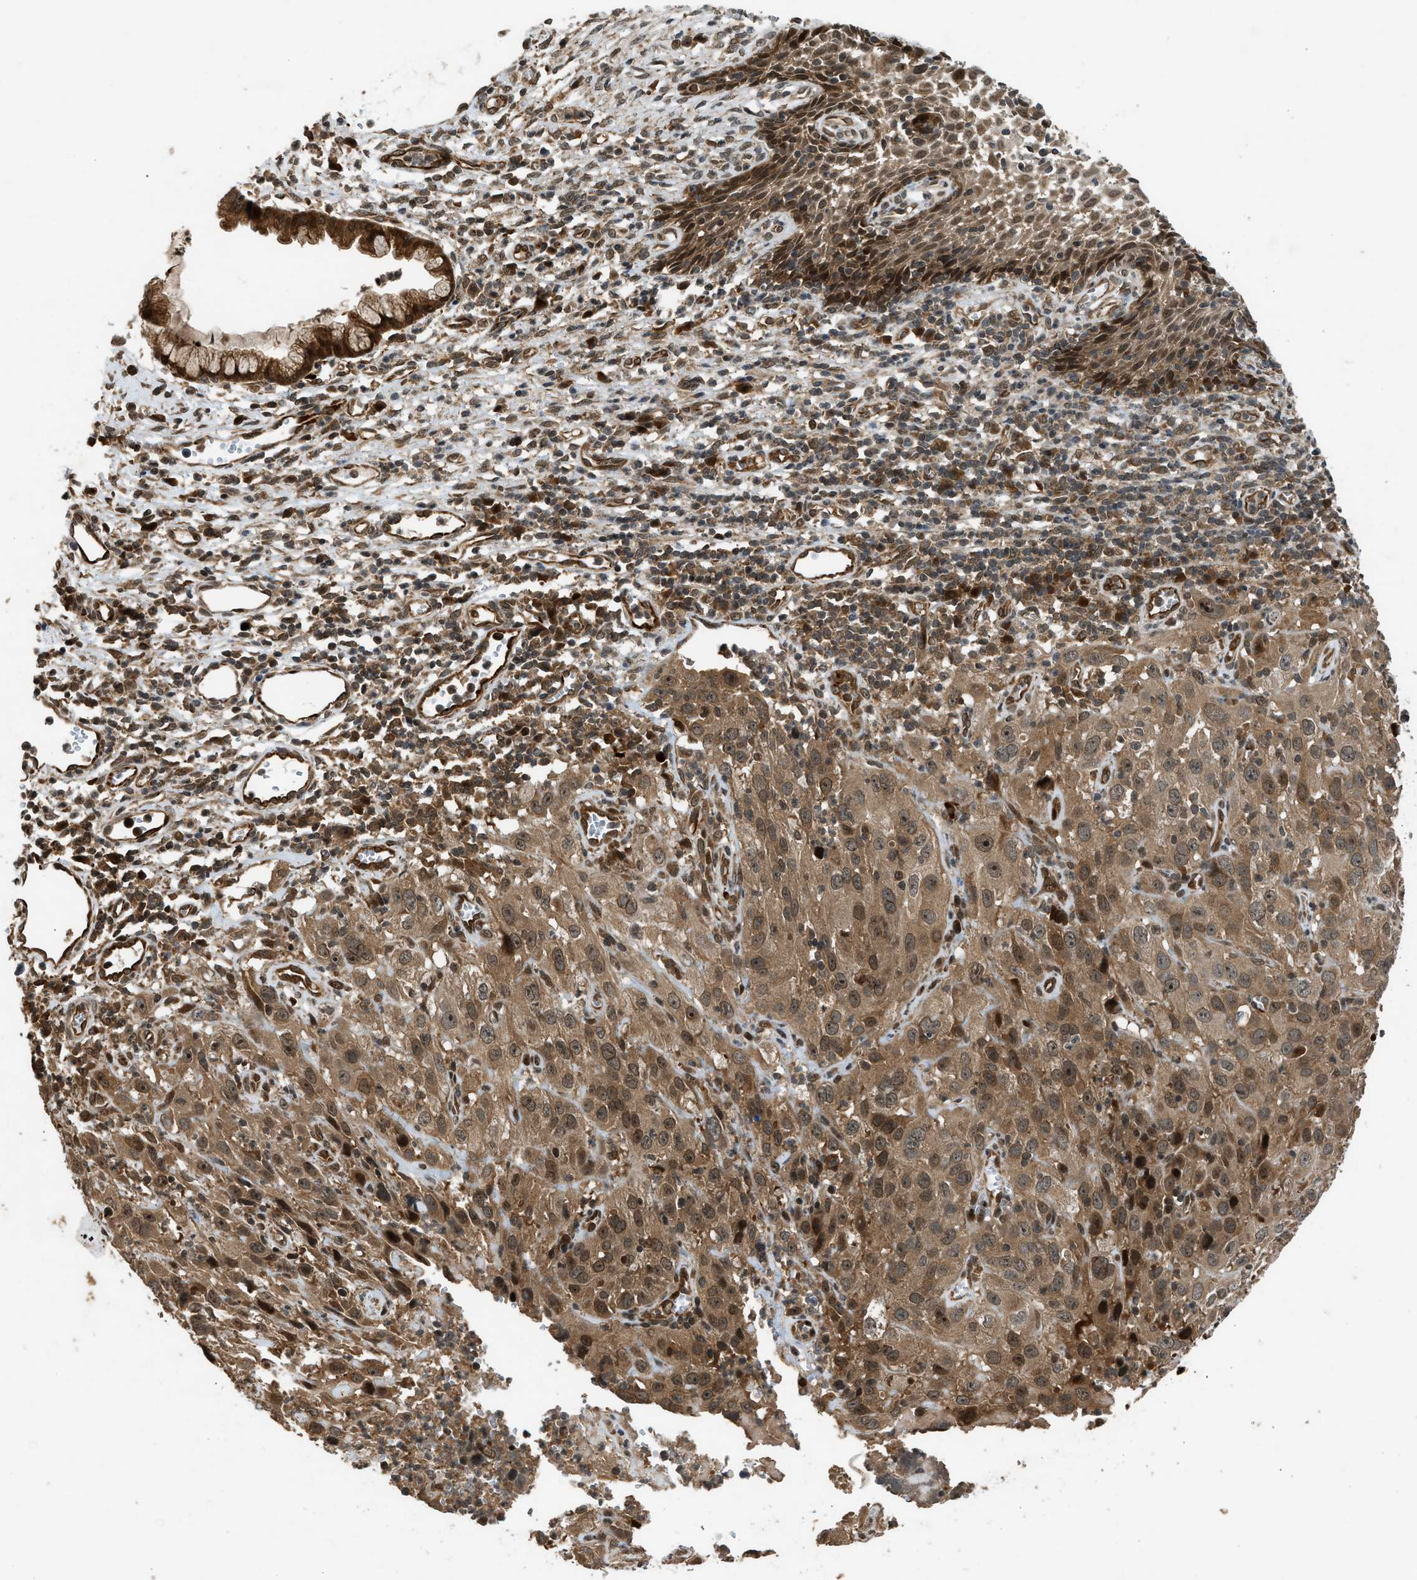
{"staining": {"intensity": "moderate", "quantity": ">75%", "location": "cytoplasmic/membranous,nuclear"}, "tissue": "cervical cancer", "cell_type": "Tumor cells", "image_type": "cancer", "snomed": [{"axis": "morphology", "description": "Squamous cell carcinoma, NOS"}, {"axis": "topography", "description": "Cervix"}], "caption": "This is a photomicrograph of IHC staining of cervical cancer (squamous cell carcinoma), which shows moderate positivity in the cytoplasmic/membranous and nuclear of tumor cells.", "gene": "TXNL1", "patient": {"sex": "female", "age": 32}}